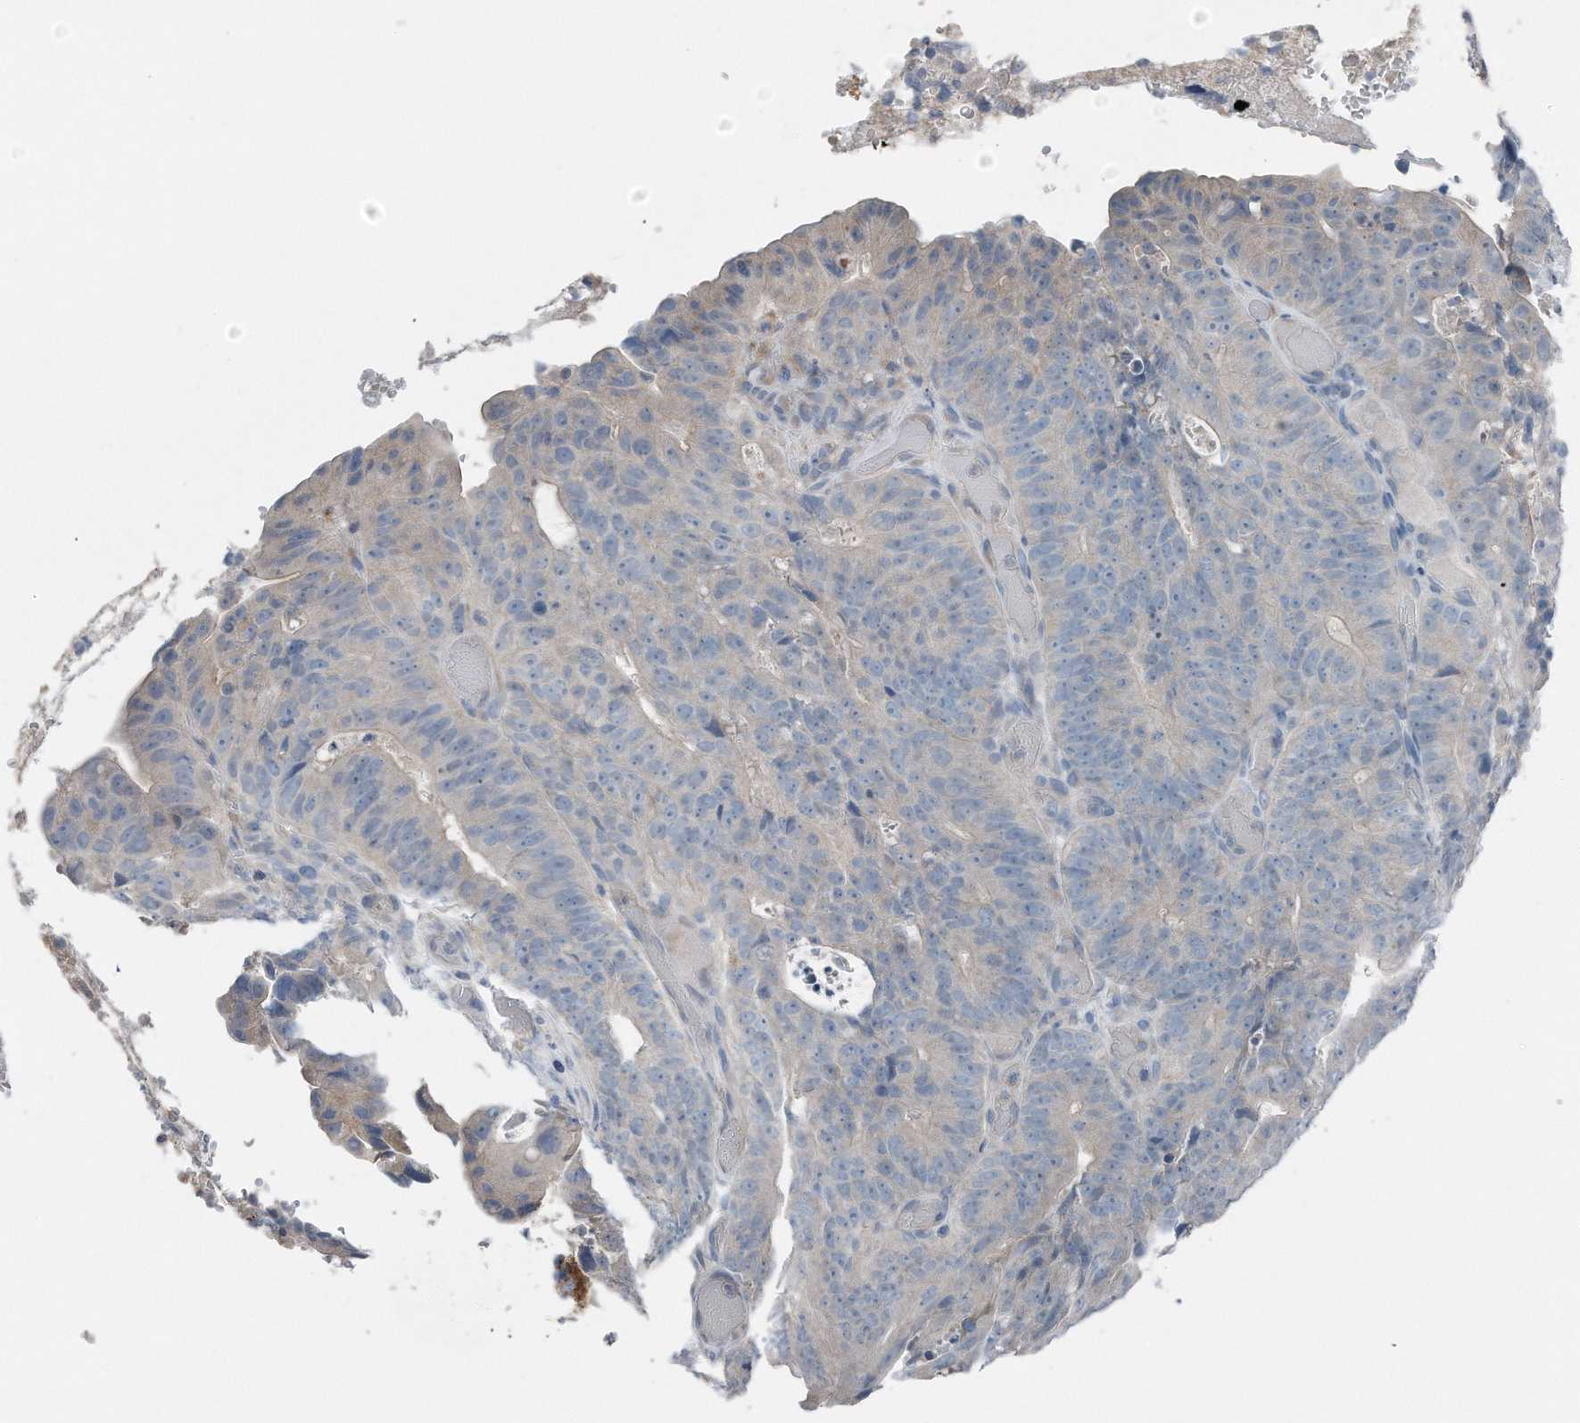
{"staining": {"intensity": "negative", "quantity": "none", "location": "none"}, "tissue": "colorectal cancer", "cell_type": "Tumor cells", "image_type": "cancer", "snomed": [{"axis": "morphology", "description": "Adenocarcinoma, NOS"}, {"axis": "topography", "description": "Colon"}], "caption": "High magnification brightfield microscopy of colorectal cancer stained with DAB (brown) and counterstained with hematoxylin (blue): tumor cells show no significant positivity.", "gene": "YRDC", "patient": {"sex": "male", "age": 87}}